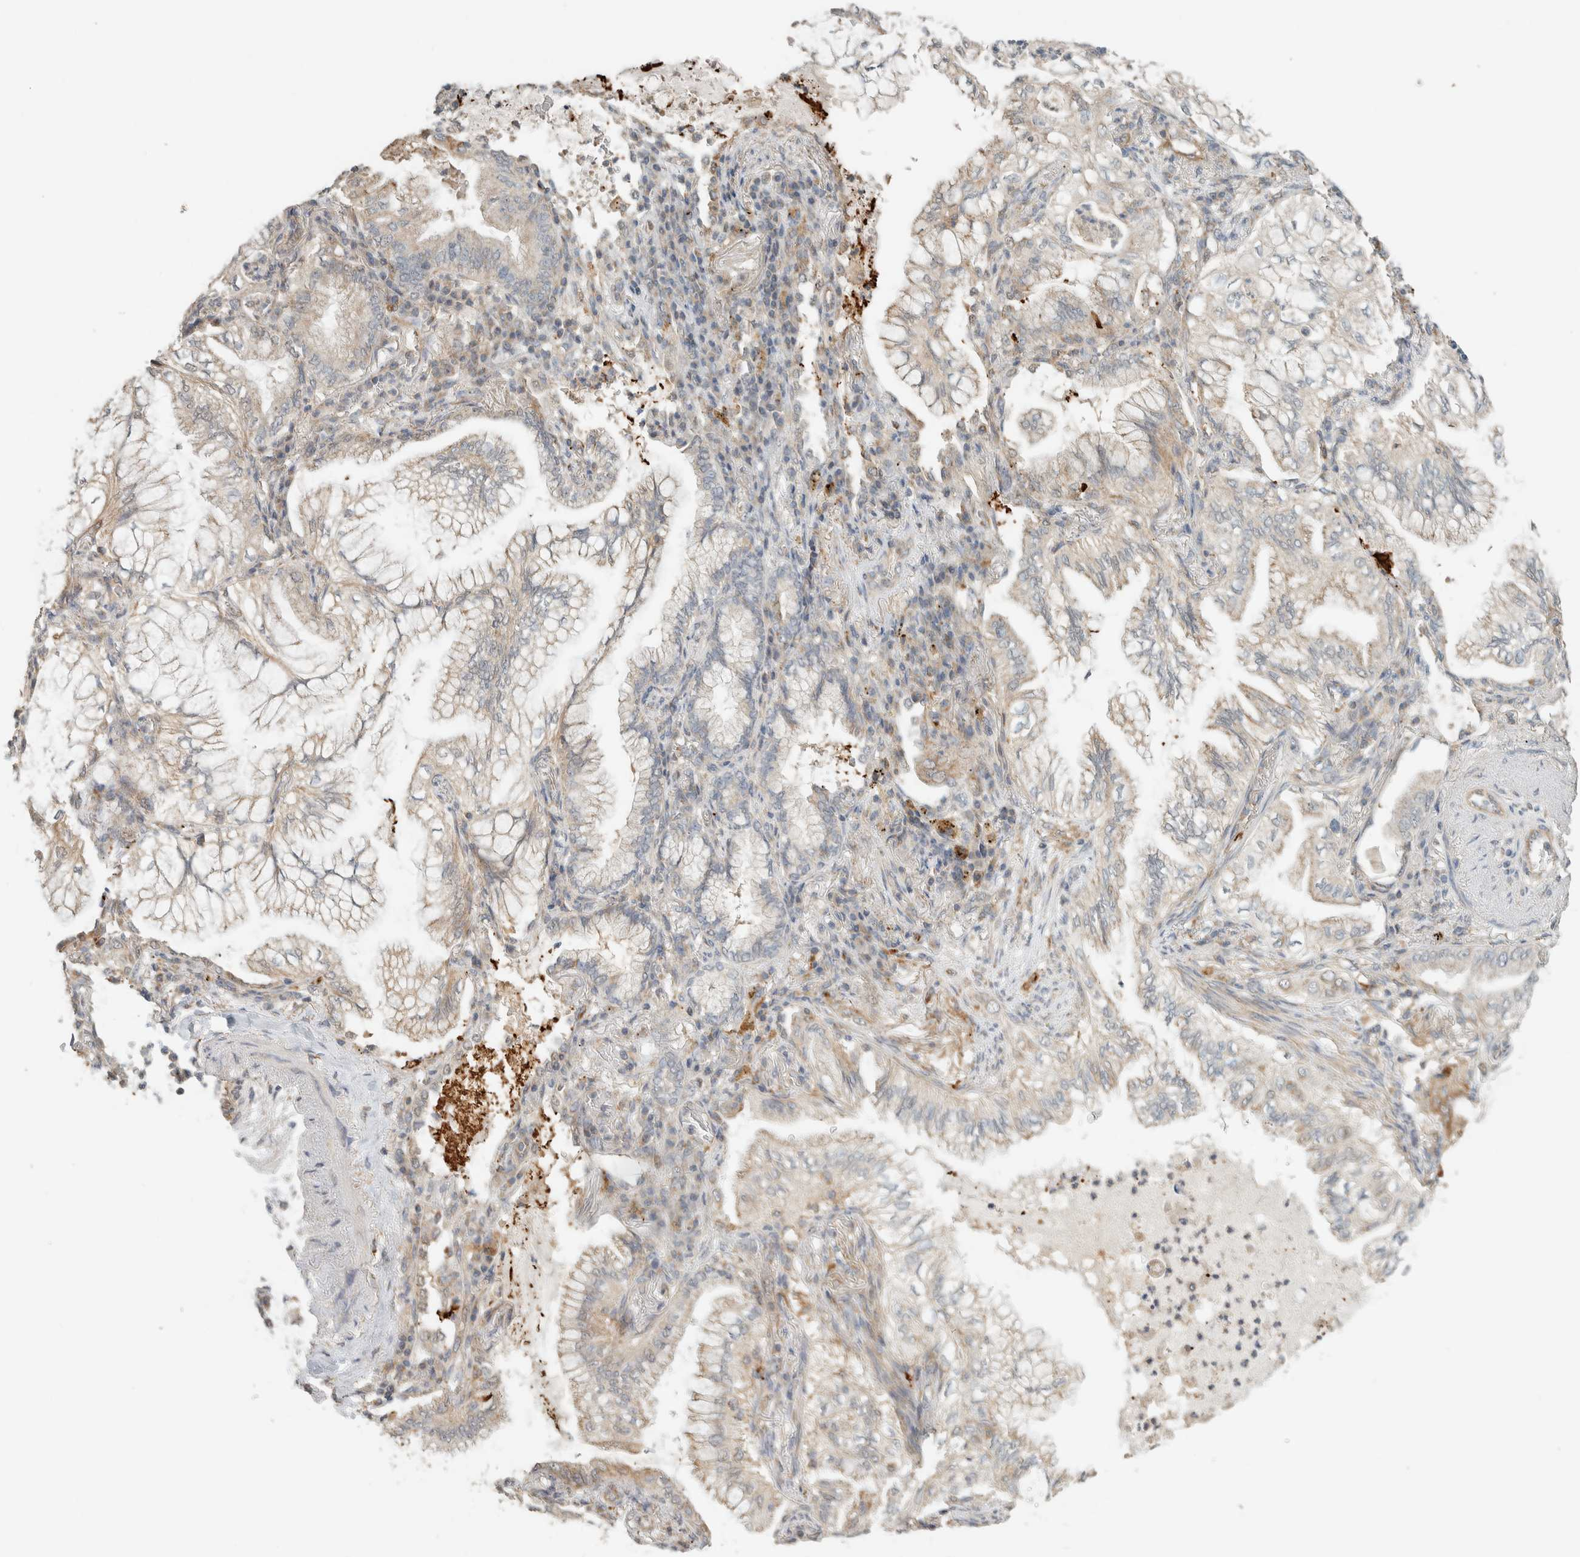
{"staining": {"intensity": "weak", "quantity": ">75%", "location": "cytoplasmic/membranous"}, "tissue": "lung cancer", "cell_type": "Tumor cells", "image_type": "cancer", "snomed": [{"axis": "morphology", "description": "Adenocarcinoma, NOS"}, {"axis": "topography", "description": "Lung"}], "caption": "The histopathology image exhibits a brown stain indicating the presence of a protein in the cytoplasmic/membranous of tumor cells in lung cancer (adenocarcinoma). (Brightfield microscopy of DAB IHC at high magnification).", "gene": "PDE7B", "patient": {"sex": "female", "age": 70}}